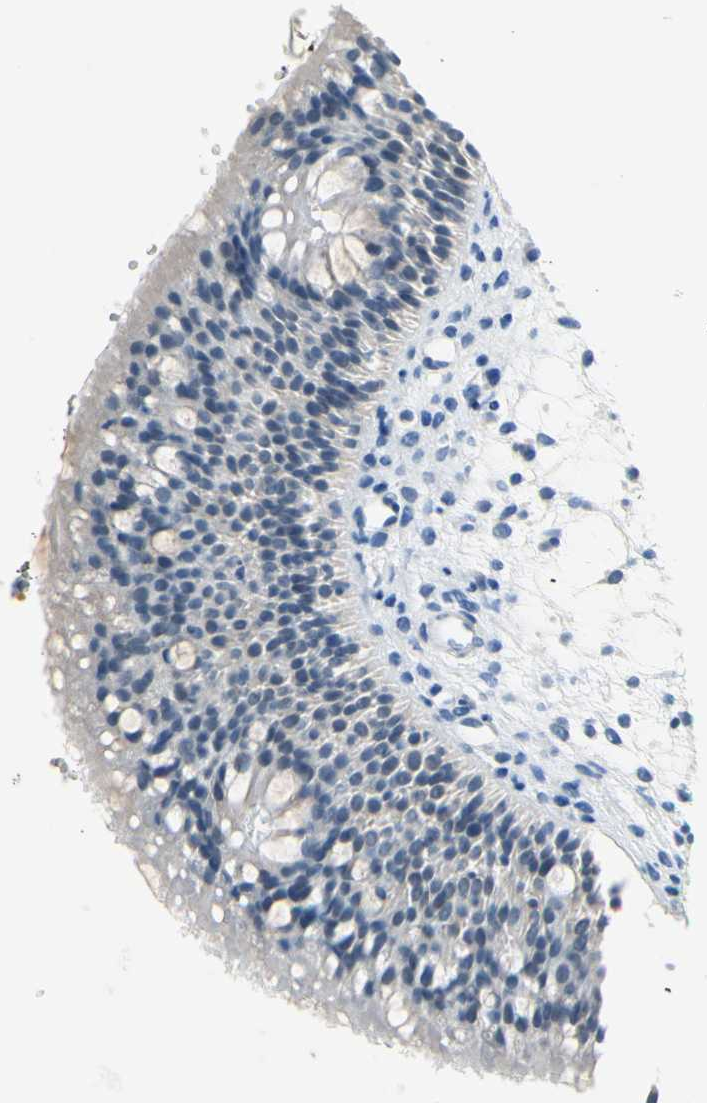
{"staining": {"intensity": "negative", "quantity": "none", "location": "none"}, "tissue": "nasopharynx", "cell_type": "Respiratory epithelial cells", "image_type": "normal", "snomed": [{"axis": "morphology", "description": "Normal tissue, NOS"}, {"axis": "topography", "description": "Nasopharynx"}], "caption": "This image is of unremarkable nasopharynx stained with immunohistochemistry to label a protein in brown with the nuclei are counter-stained blue. There is no positivity in respiratory epithelial cells. (Immunohistochemistry (ihc), brightfield microscopy, high magnification).", "gene": "FCER2", "patient": {"sex": "female", "age": 54}}